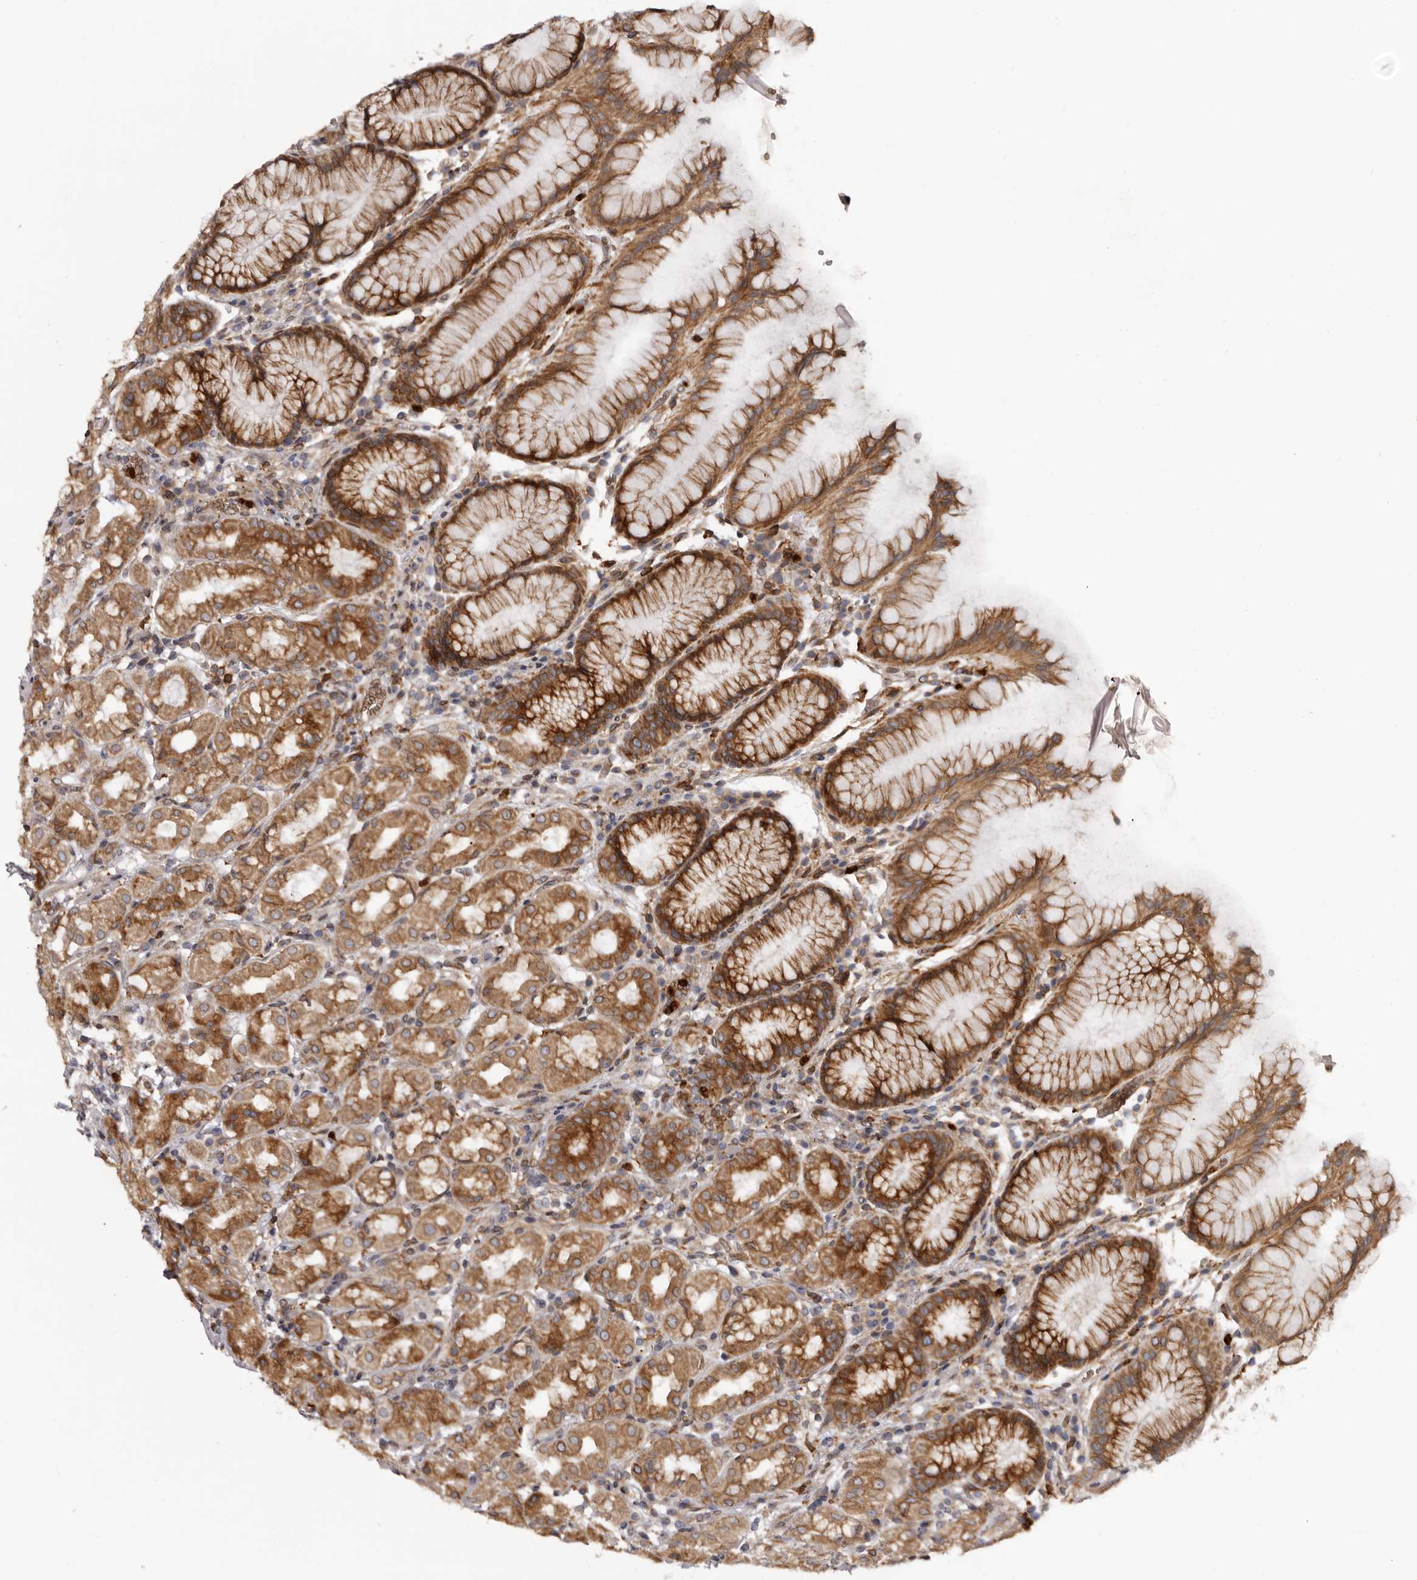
{"staining": {"intensity": "moderate", "quantity": ">75%", "location": "cytoplasmic/membranous"}, "tissue": "stomach", "cell_type": "Glandular cells", "image_type": "normal", "snomed": [{"axis": "morphology", "description": "Normal tissue, NOS"}, {"axis": "topography", "description": "Stomach, lower"}], "caption": "Immunohistochemical staining of benign stomach exhibits >75% levels of moderate cytoplasmic/membranous protein positivity in approximately >75% of glandular cells.", "gene": "C4orf3", "patient": {"sex": "female", "age": 56}}